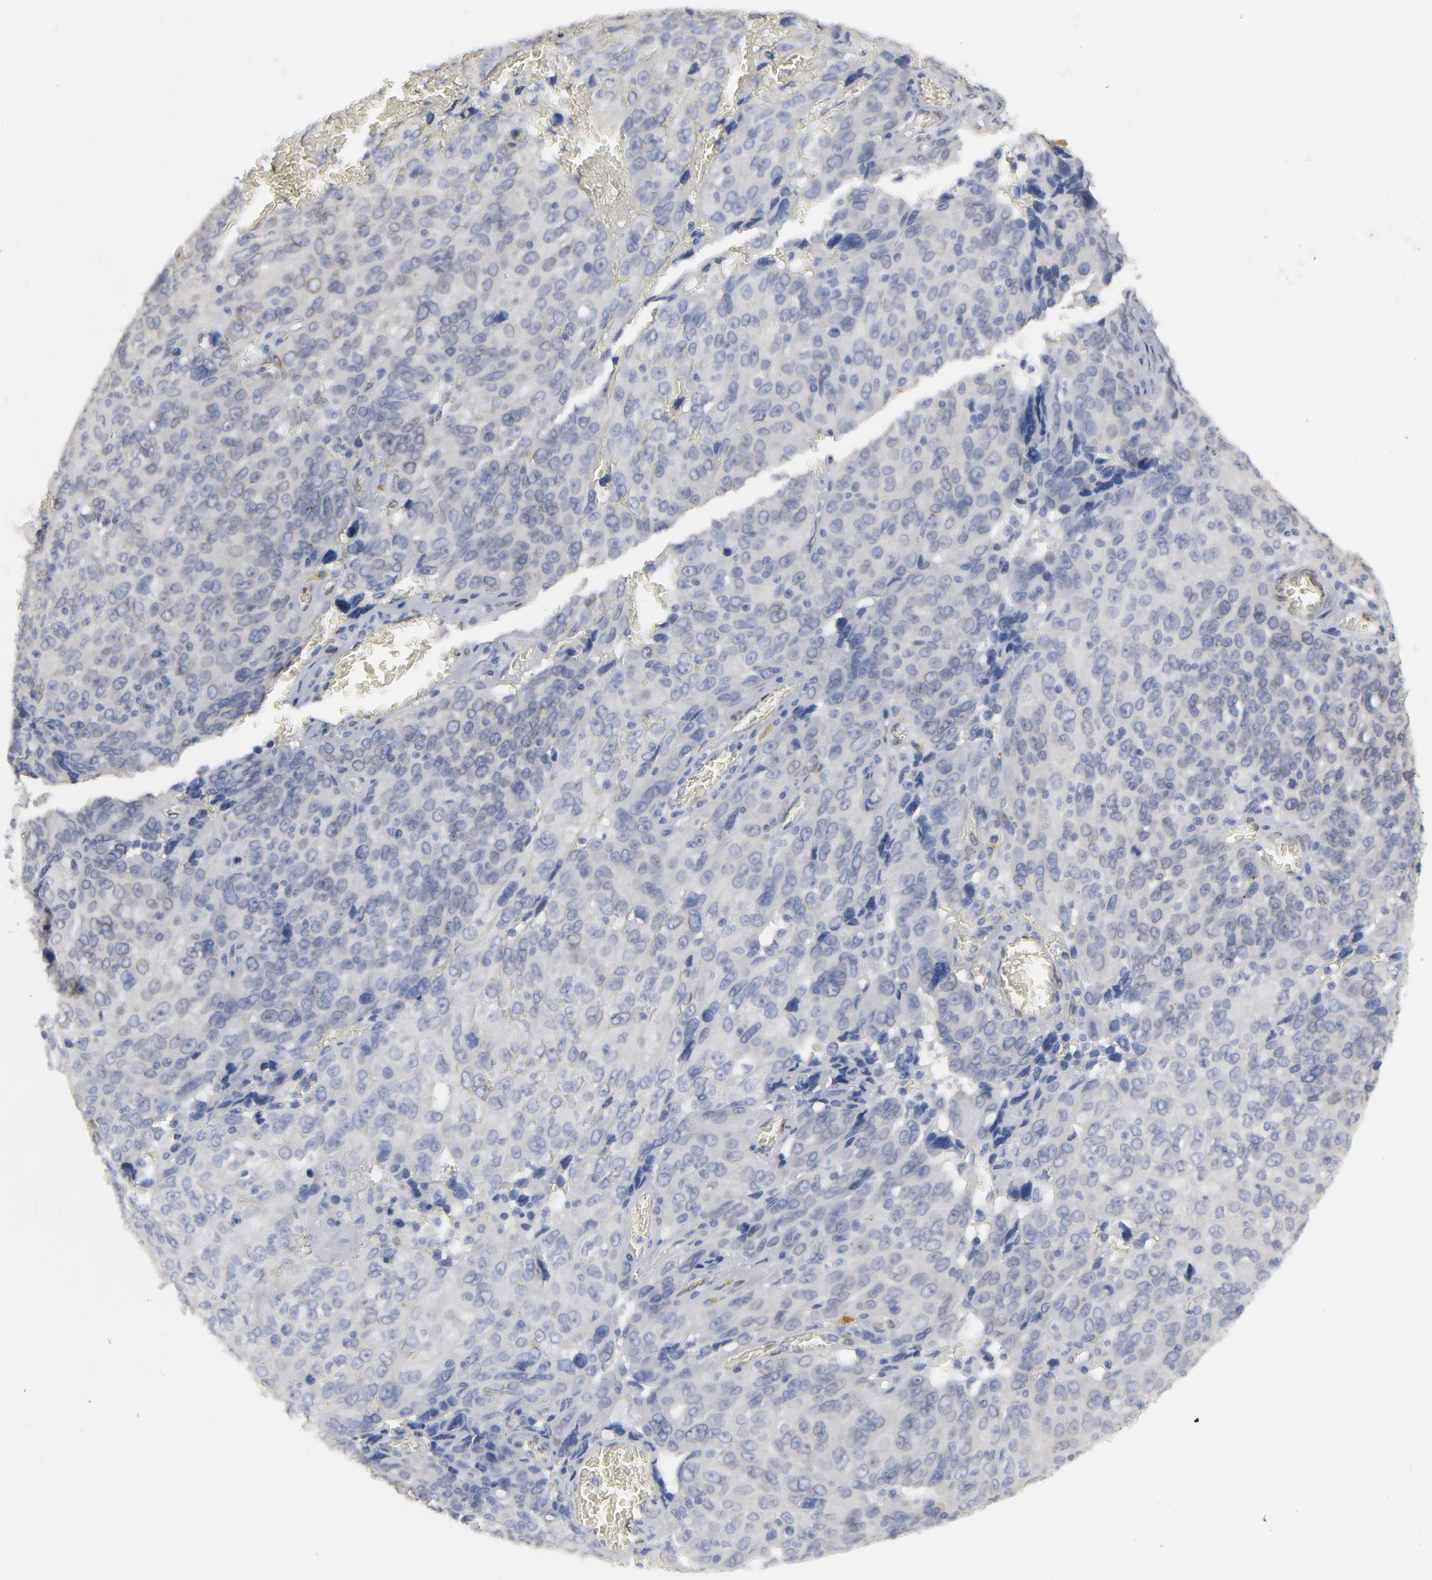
{"staining": {"intensity": "negative", "quantity": "none", "location": "none"}, "tissue": "ovarian cancer", "cell_type": "Tumor cells", "image_type": "cancer", "snomed": [{"axis": "morphology", "description": "Carcinoma, endometroid"}, {"axis": "topography", "description": "Ovary"}], "caption": "IHC of human ovarian cancer shows no staining in tumor cells. (DAB (3,3'-diaminobenzidine) immunohistochemistry, high magnification).", "gene": "SYNE2", "patient": {"sex": "female", "age": 75}}